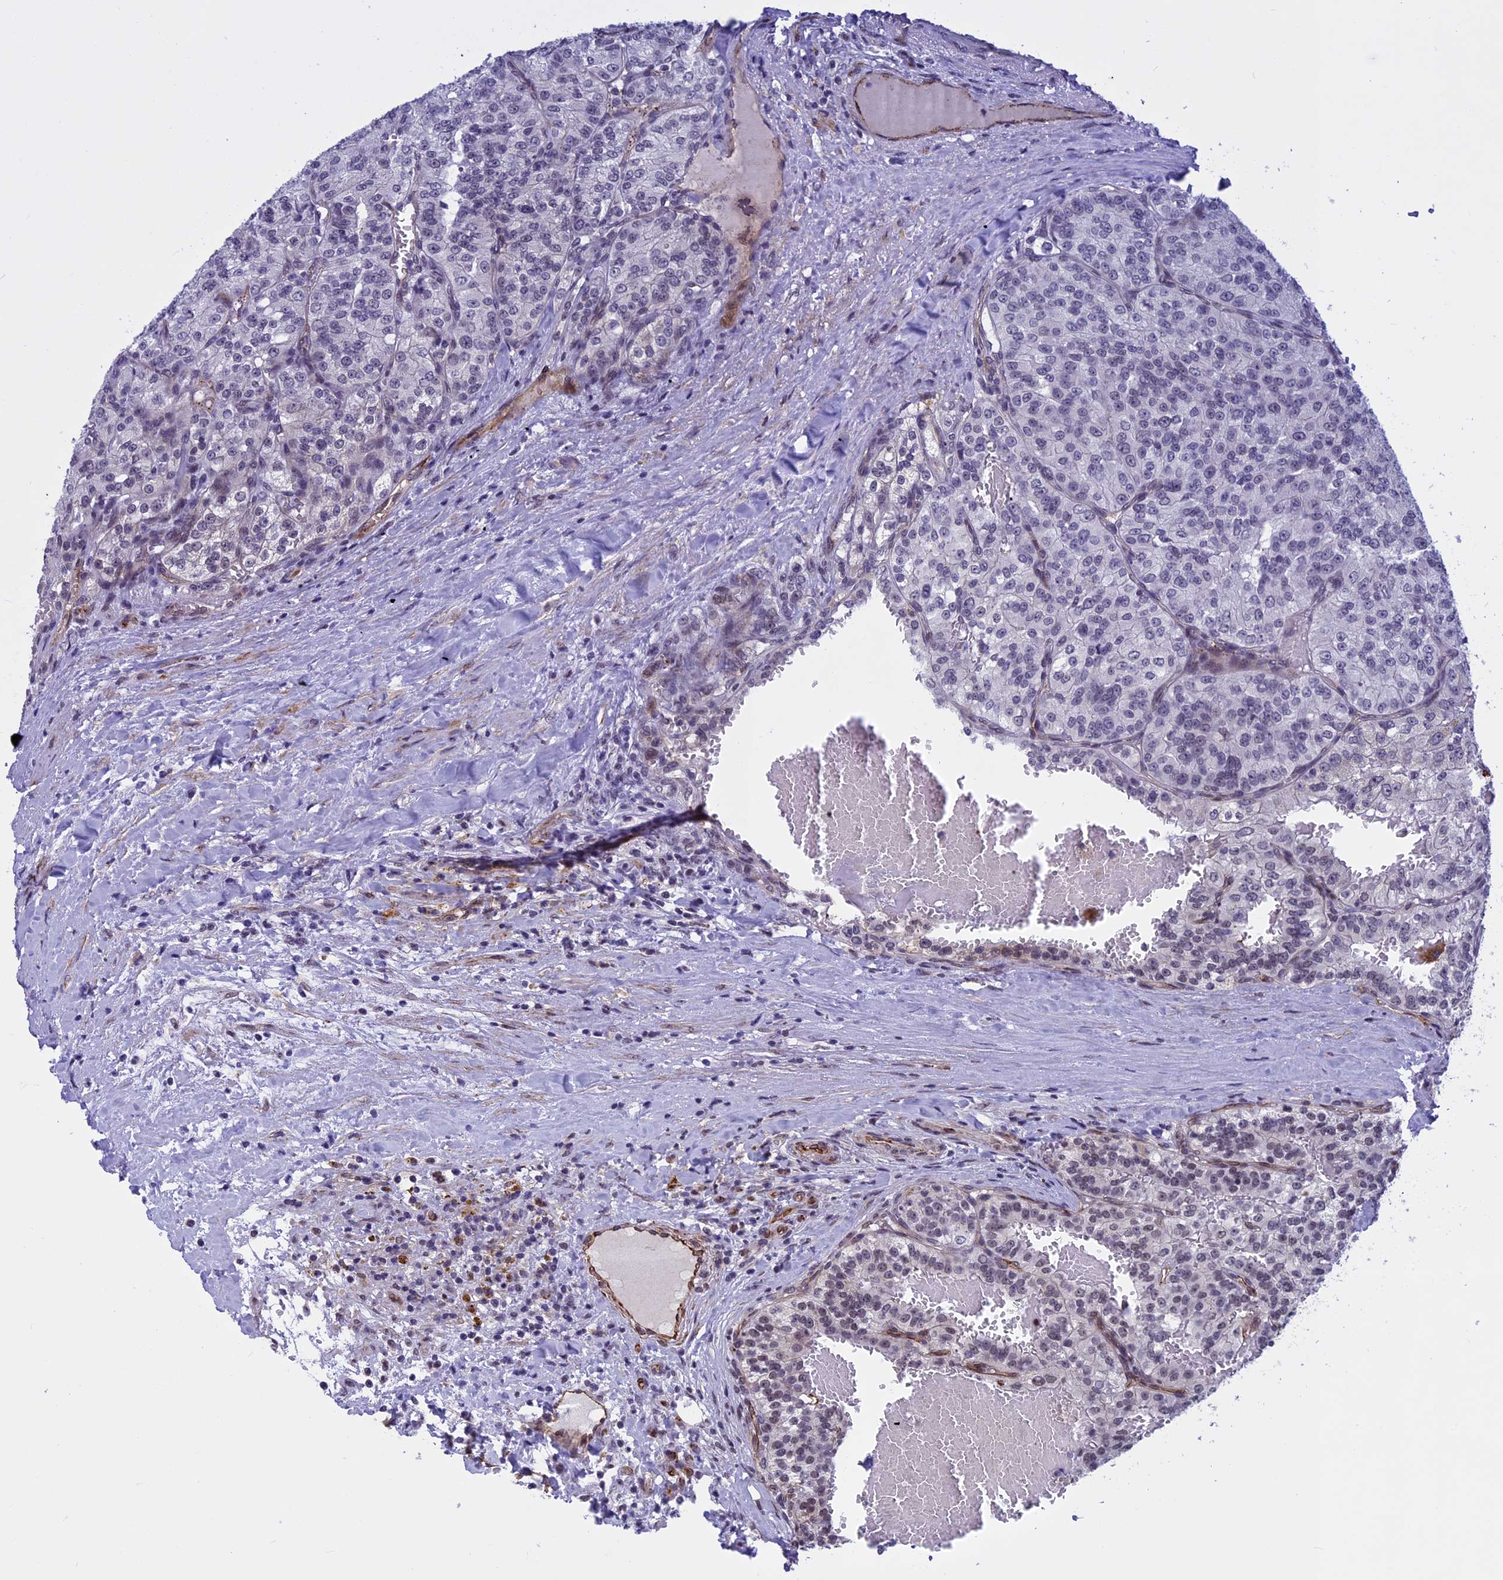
{"staining": {"intensity": "negative", "quantity": "none", "location": "none"}, "tissue": "renal cancer", "cell_type": "Tumor cells", "image_type": "cancer", "snomed": [{"axis": "morphology", "description": "Adenocarcinoma, NOS"}, {"axis": "topography", "description": "Kidney"}], "caption": "Immunohistochemistry micrograph of neoplastic tissue: renal cancer stained with DAB reveals no significant protein positivity in tumor cells.", "gene": "NIPBL", "patient": {"sex": "female", "age": 63}}